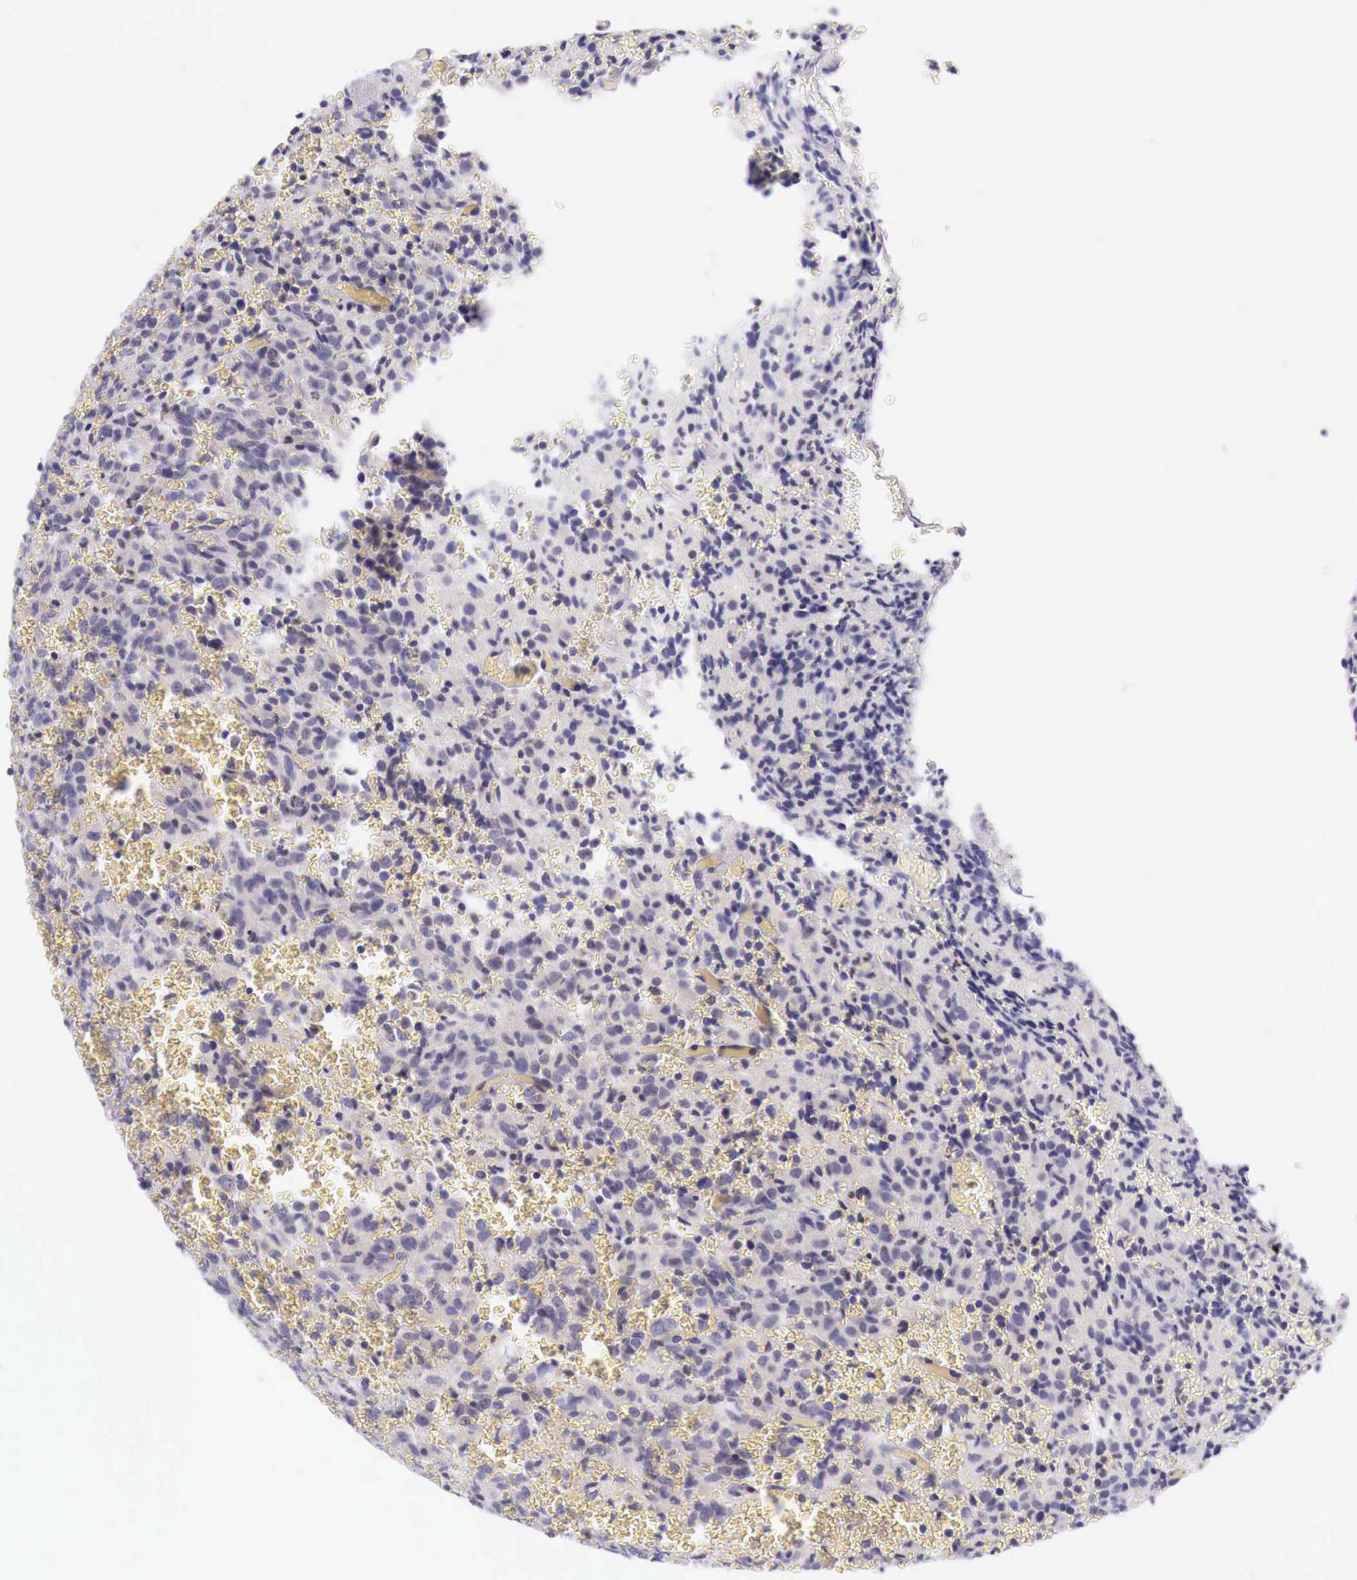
{"staining": {"intensity": "negative", "quantity": "none", "location": "none"}, "tissue": "glioma", "cell_type": "Tumor cells", "image_type": "cancer", "snomed": [{"axis": "morphology", "description": "Glioma, malignant, High grade"}, {"axis": "topography", "description": "Brain"}], "caption": "This is an immunohistochemistry histopathology image of malignant high-grade glioma. There is no expression in tumor cells.", "gene": "BCL6", "patient": {"sex": "male", "age": 56}}